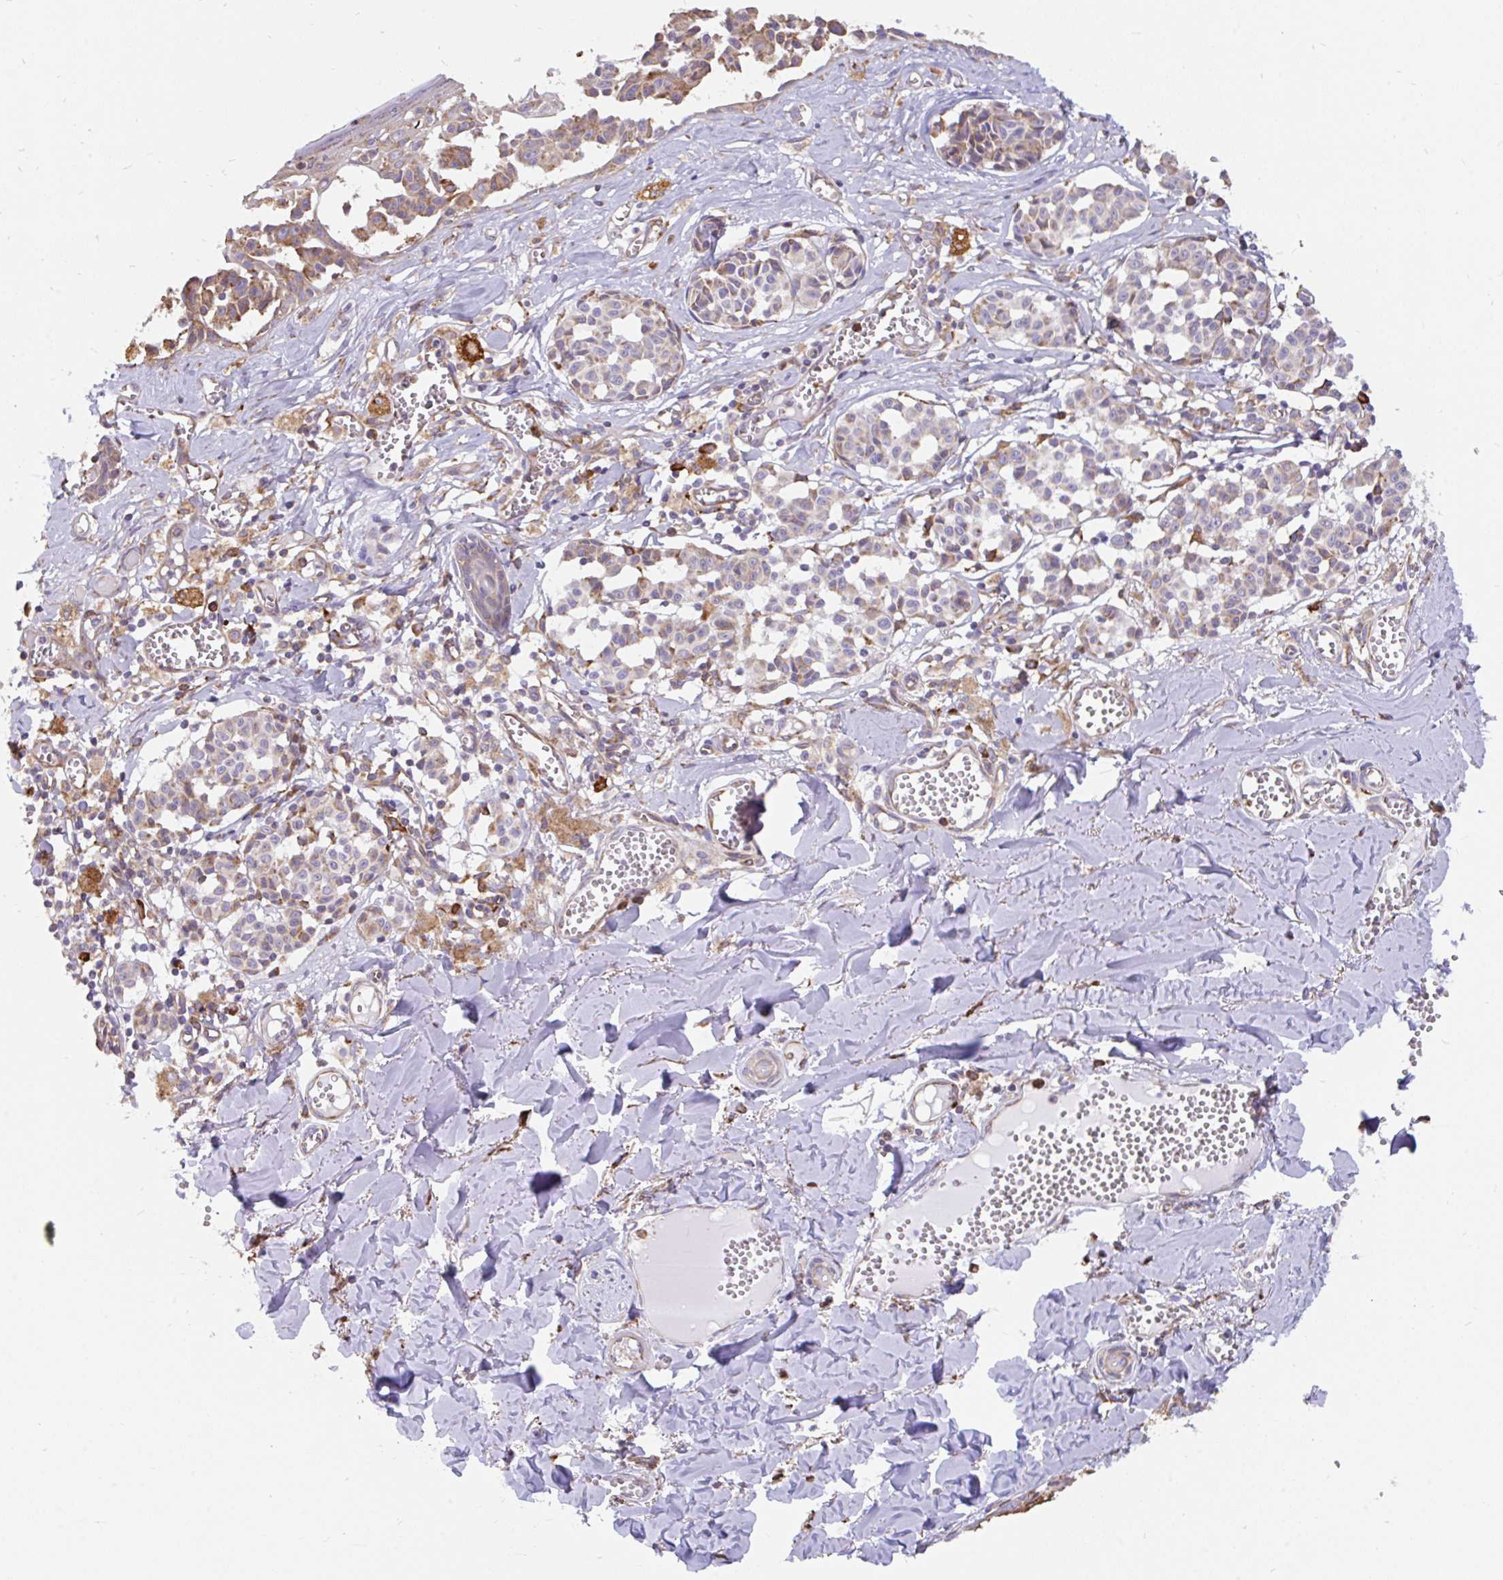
{"staining": {"intensity": "weak", "quantity": "<25%", "location": "cytoplasmic/membranous"}, "tissue": "melanoma", "cell_type": "Tumor cells", "image_type": "cancer", "snomed": [{"axis": "morphology", "description": "Malignant melanoma, NOS"}, {"axis": "topography", "description": "Skin"}], "caption": "This is an immunohistochemistry (IHC) image of human melanoma. There is no expression in tumor cells.", "gene": "EML5", "patient": {"sex": "female", "age": 43}}